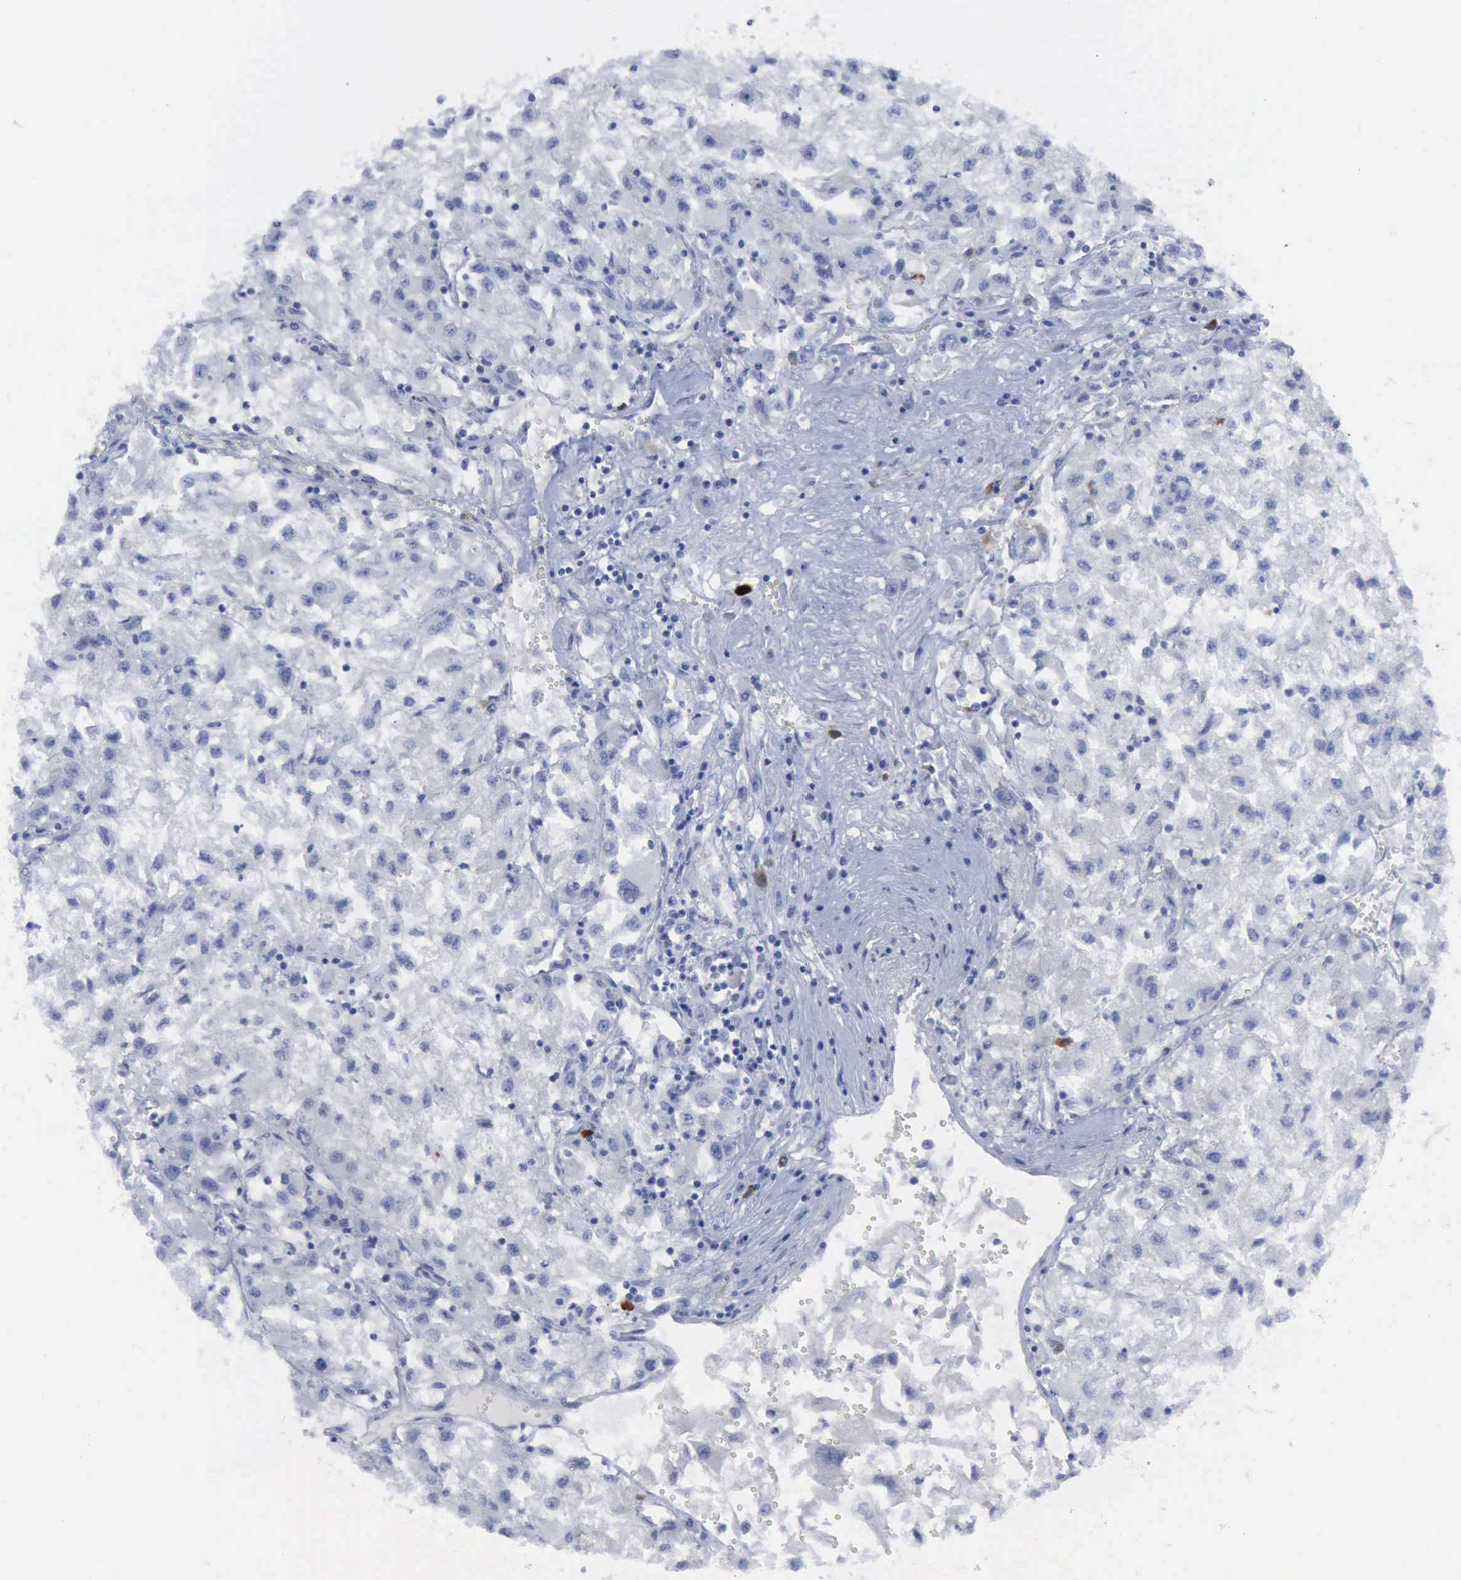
{"staining": {"intensity": "negative", "quantity": "none", "location": "none"}, "tissue": "renal cancer", "cell_type": "Tumor cells", "image_type": "cancer", "snomed": [{"axis": "morphology", "description": "Adenocarcinoma, NOS"}, {"axis": "topography", "description": "Kidney"}], "caption": "An immunohistochemistry (IHC) image of renal adenocarcinoma is shown. There is no staining in tumor cells of renal adenocarcinoma. (IHC, brightfield microscopy, high magnification).", "gene": "NGFR", "patient": {"sex": "male", "age": 59}}